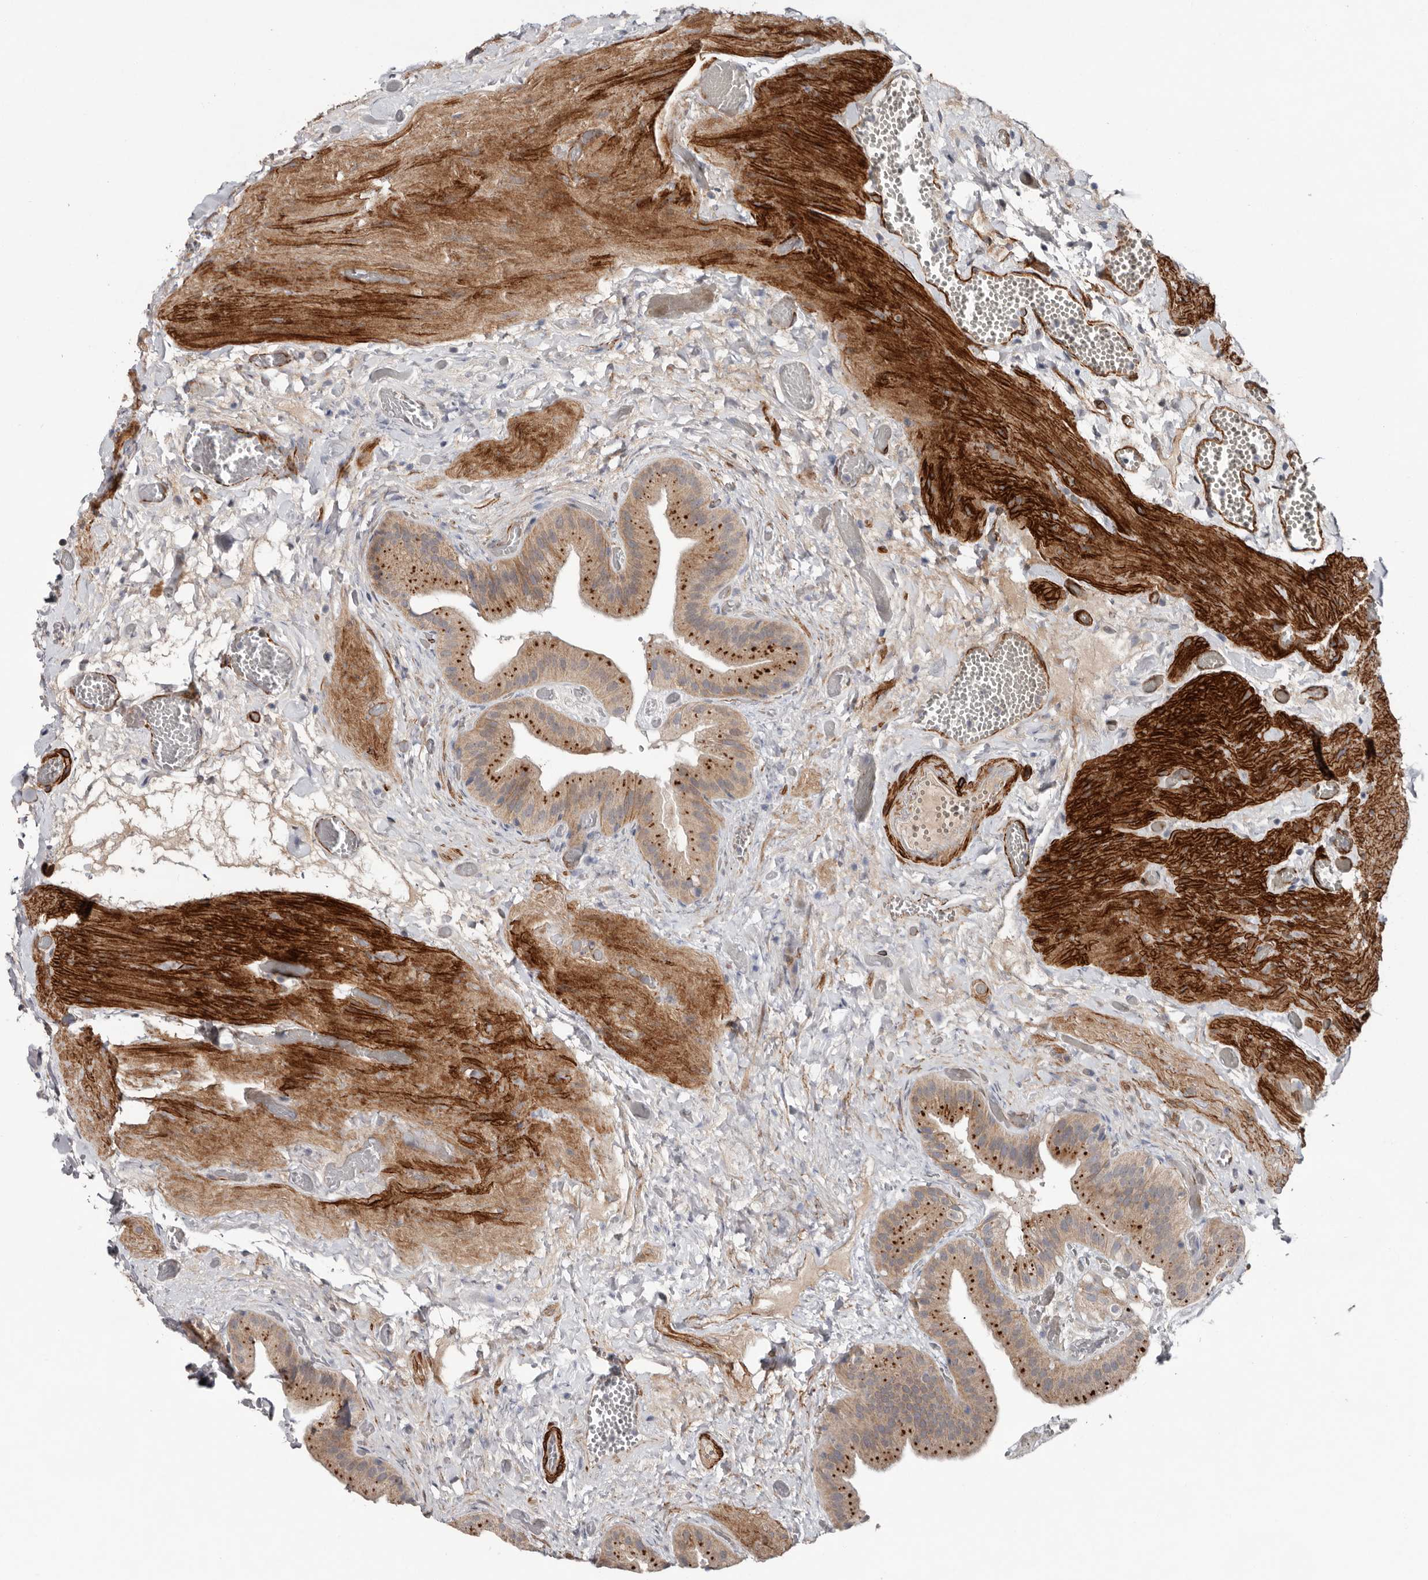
{"staining": {"intensity": "moderate", "quantity": ">75%", "location": "cytoplasmic/membranous"}, "tissue": "gallbladder", "cell_type": "Glandular cells", "image_type": "normal", "snomed": [{"axis": "morphology", "description": "Normal tissue, NOS"}, {"axis": "topography", "description": "Gallbladder"}], "caption": "Benign gallbladder was stained to show a protein in brown. There is medium levels of moderate cytoplasmic/membranous positivity in approximately >75% of glandular cells. The staining was performed using DAB (3,3'-diaminobenzidine), with brown indicating positive protein expression. Nuclei are stained blue with hematoxylin.", "gene": "RANBP17", "patient": {"sex": "female", "age": 64}}